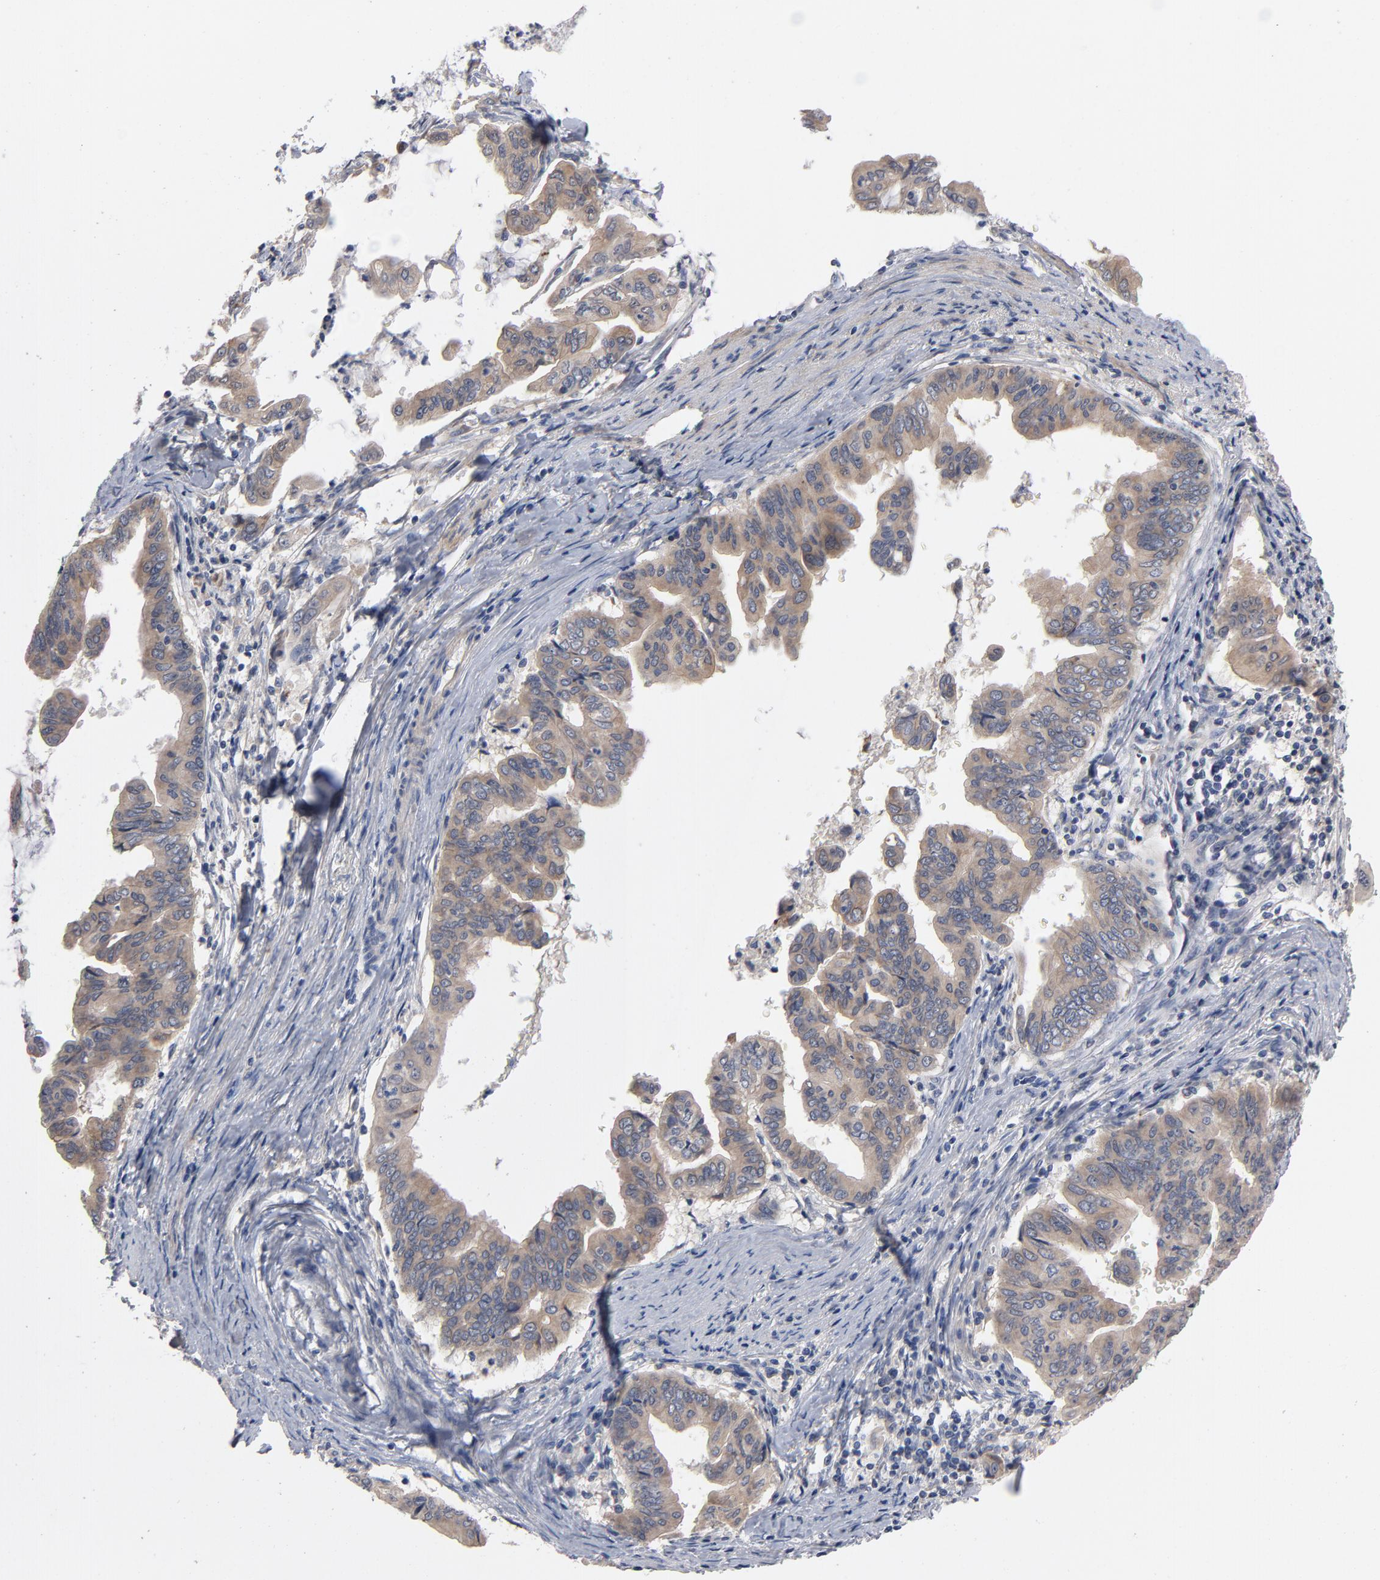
{"staining": {"intensity": "weak", "quantity": ">75%", "location": "cytoplasmic/membranous"}, "tissue": "stomach cancer", "cell_type": "Tumor cells", "image_type": "cancer", "snomed": [{"axis": "morphology", "description": "Adenocarcinoma, NOS"}, {"axis": "topography", "description": "Stomach, upper"}], "caption": "A high-resolution image shows immunohistochemistry (IHC) staining of stomach adenocarcinoma, which exhibits weak cytoplasmic/membranous staining in about >75% of tumor cells.", "gene": "CCDC134", "patient": {"sex": "male", "age": 80}}